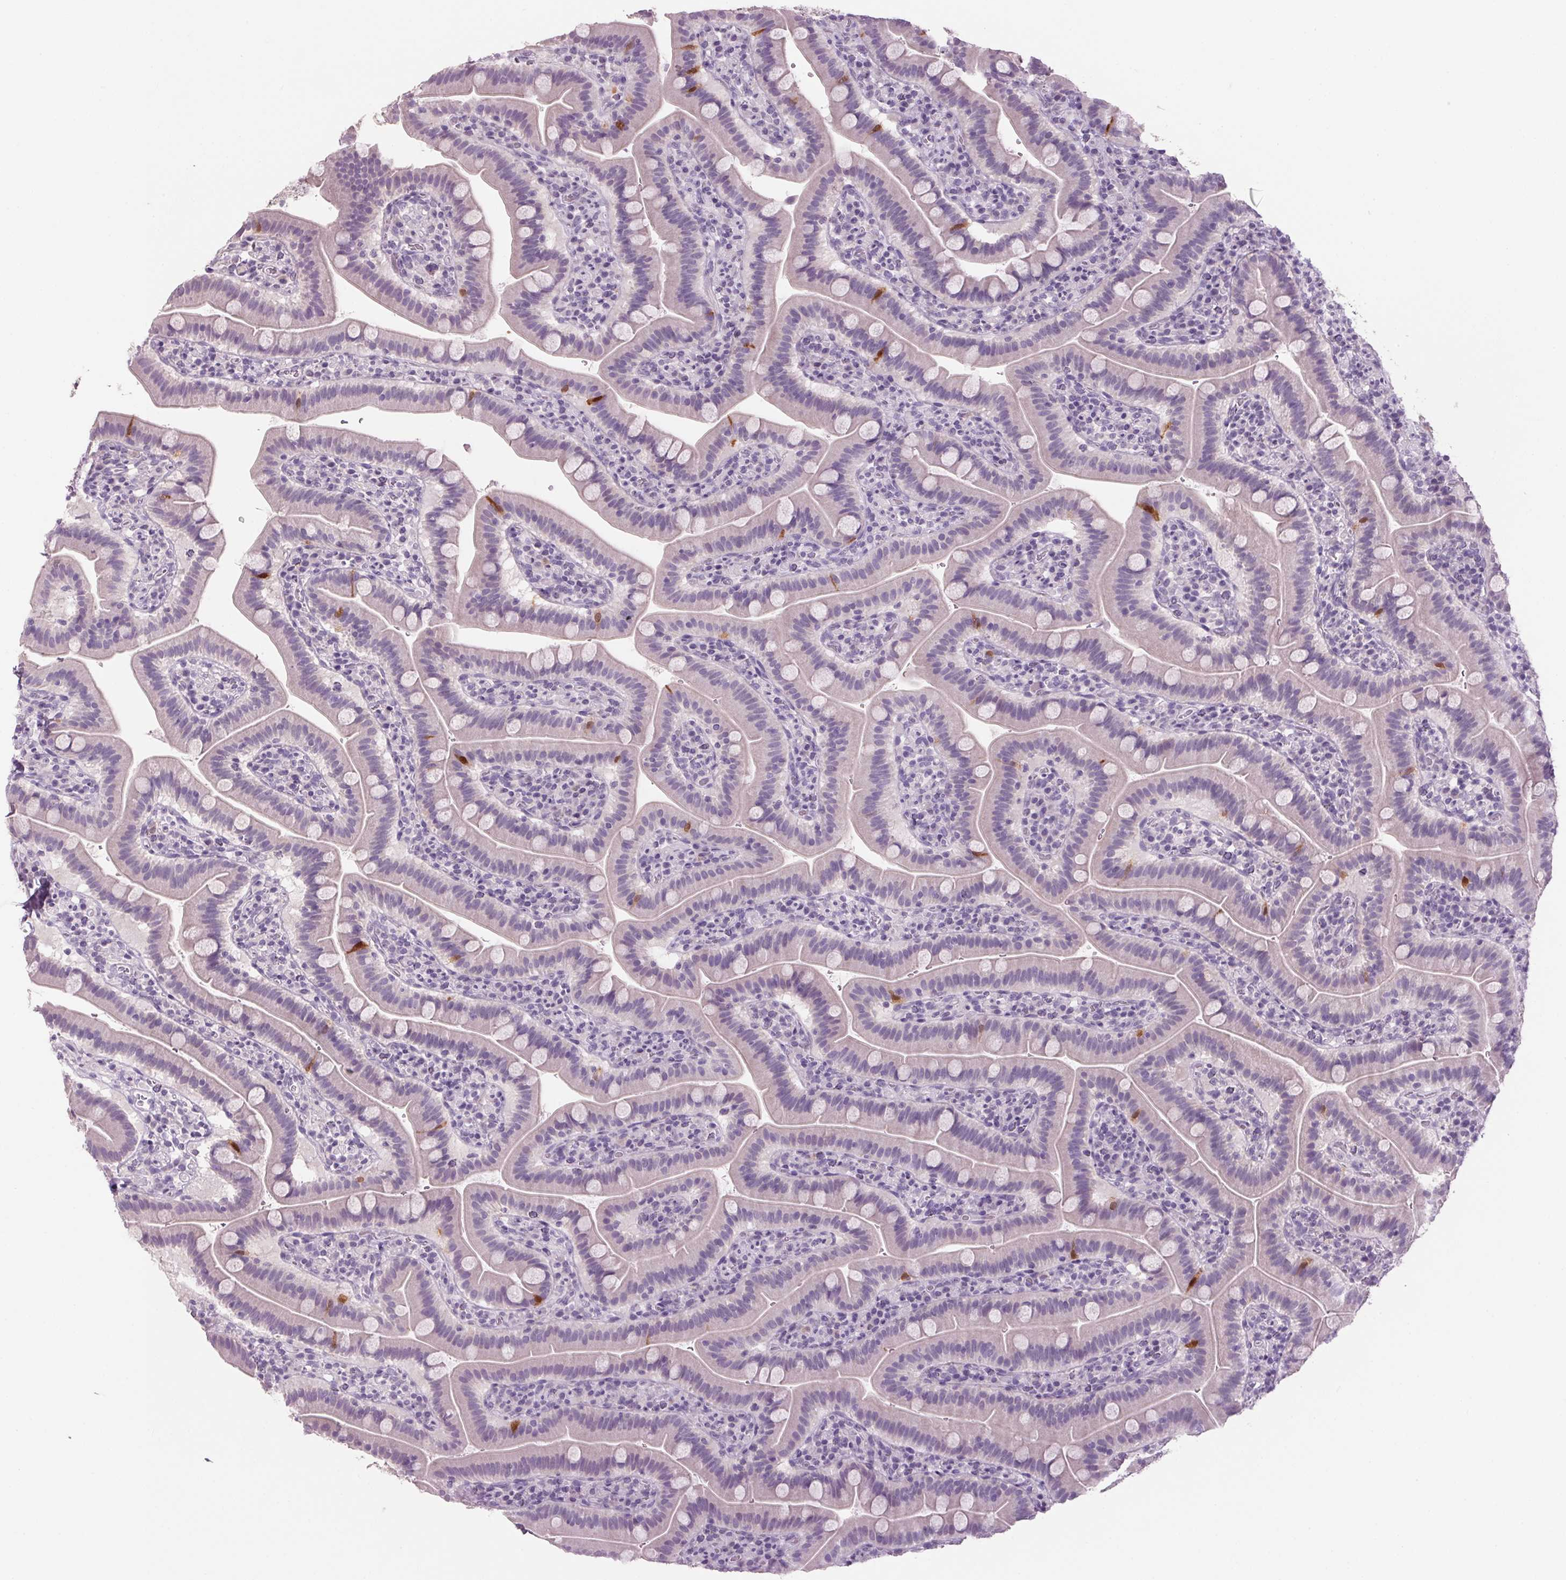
{"staining": {"intensity": "moderate", "quantity": "<25%", "location": "cytoplasmic/membranous,nuclear"}, "tissue": "small intestine", "cell_type": "Glandular cells", "image_type": "normal", "snomed": [{"axis": "morphology", "description": "Normal tissue, NOS"}, {"axis": "topography", "description": "Small intestine"}], "caption": "Immunohistochemistry (IHC) micrograph of unremarkable small intestine: human small intestine stained using IHC reveals low levels of moderate protein expression localized specifically in the cytoplasmic/membranous,nuclear of glandular cells, appearing as a cytoplasmic/membranous,nuclear brown color.", "gene": "PPP1R1A", "patient": {"sex": "male", "age": 26}}